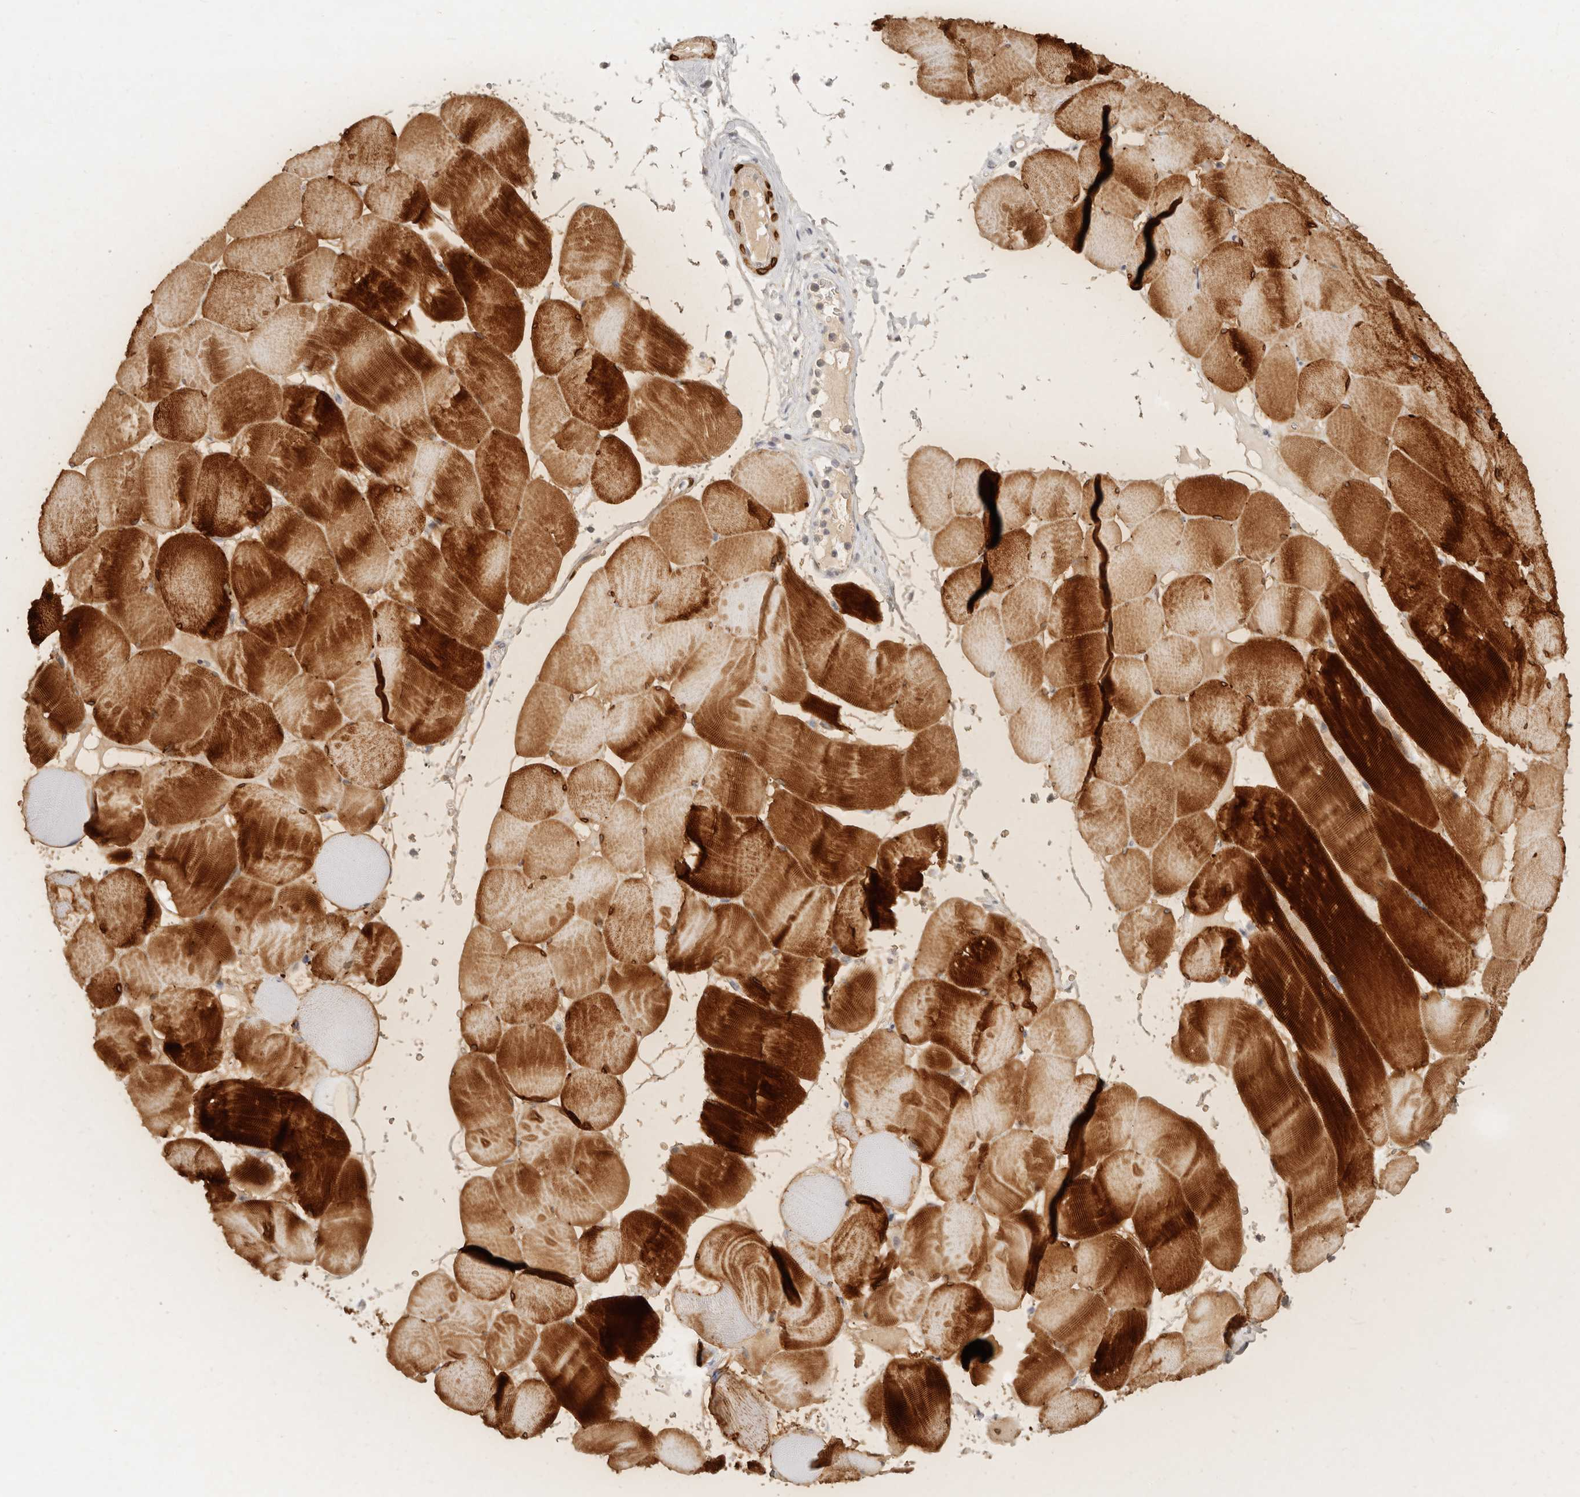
{"staining": {"intensity": "strong", "quantity": ">75%", "location": "cytoplasmic/membranous"}, "tissue": "skeletal muscle", "cell_type": "Myocytes", "image_type": "normal", "snomed": [{"axis": "morphology", "description": "Normal tissue, NOS"}, {"axis": "topography", "description": "Skeletal muscle"}], "caption": "The image exhibits immunohistochemical staining of unremarkable skeletal muscle. There is strong cytoplasmic/membranous expression is present in about >75% of myocytes. Nuclei are stained in blue.", "gene": "PABPC4", "patient": {"sex": "male", "age": 62}}